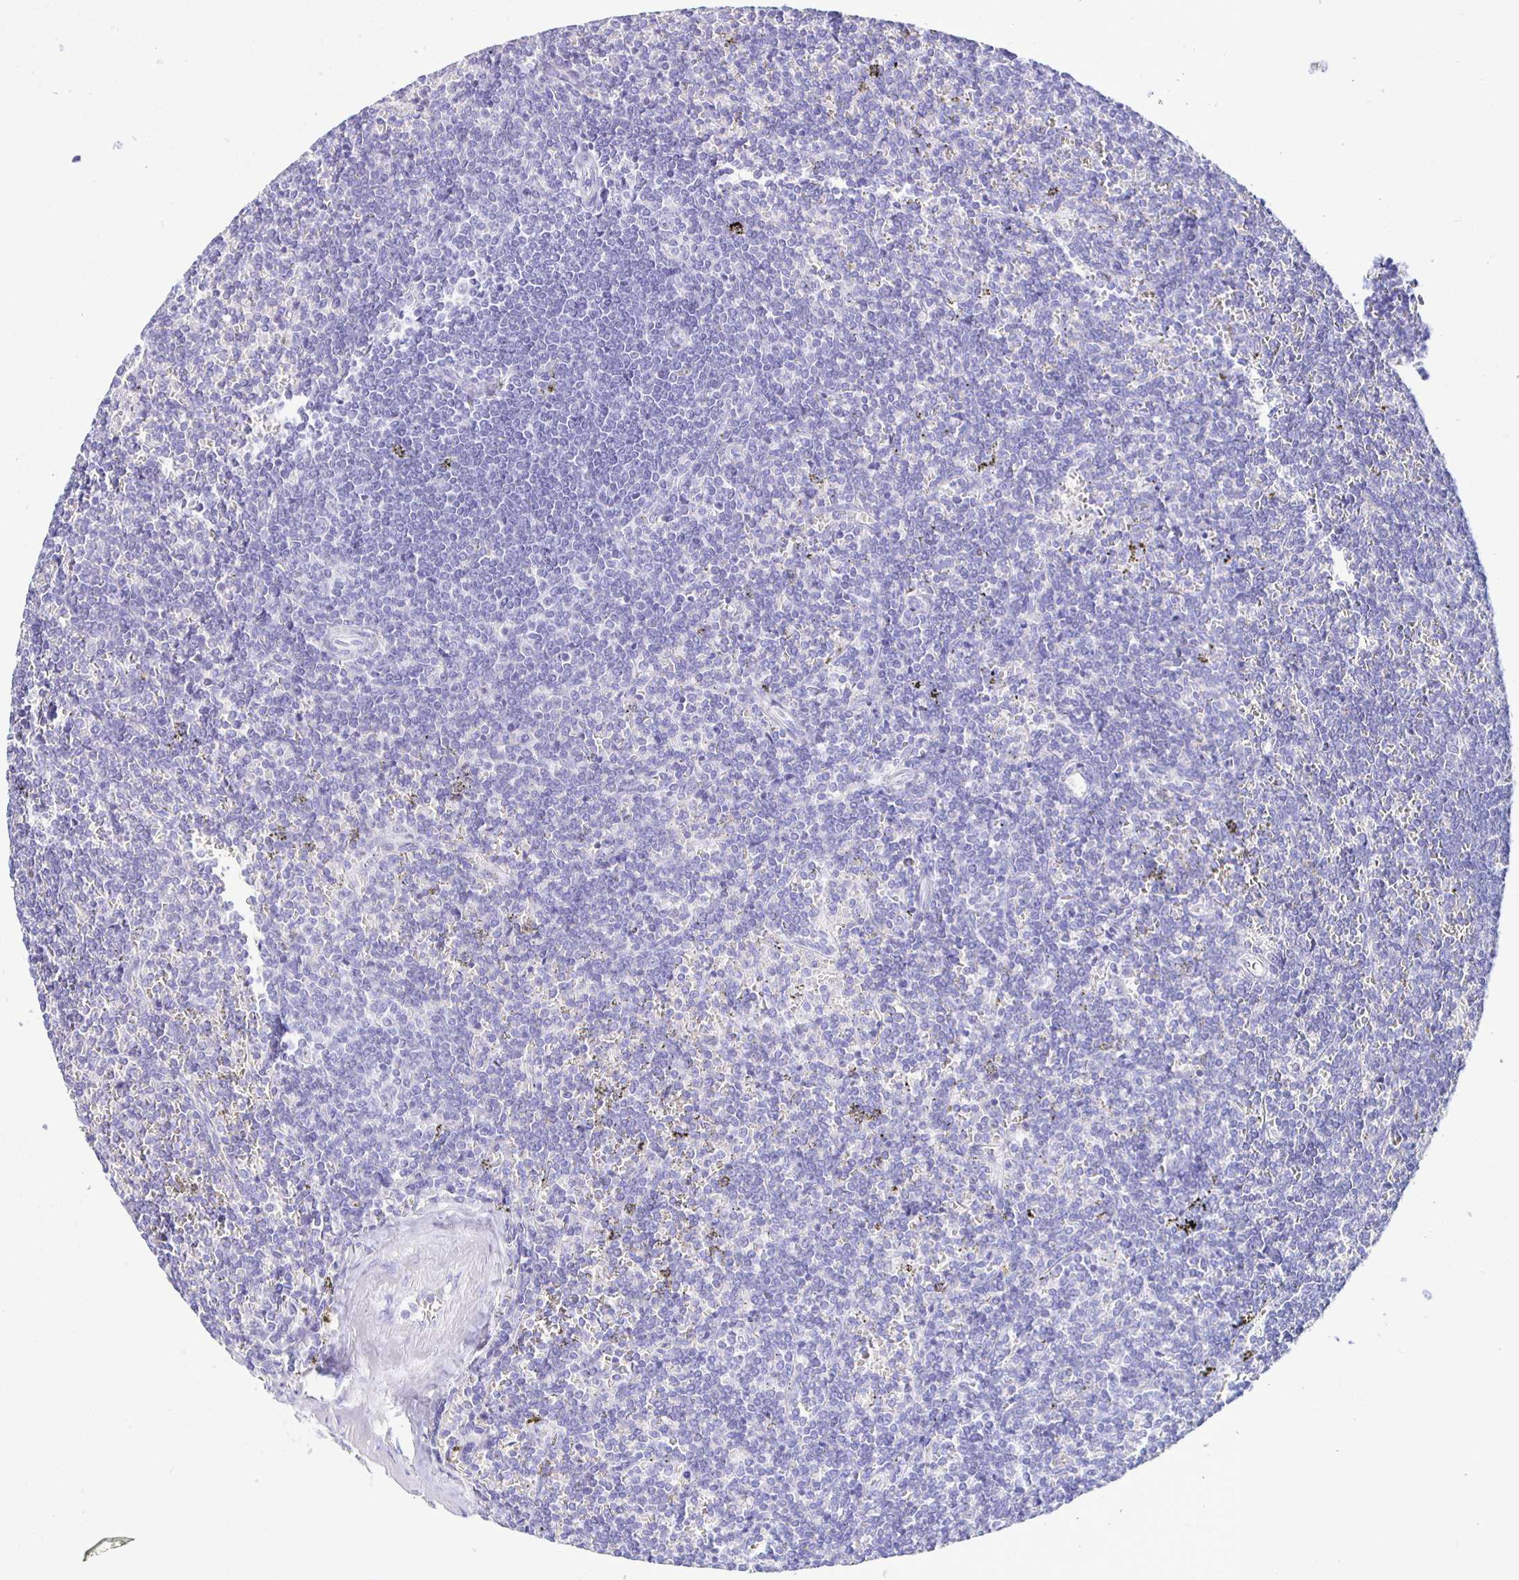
{"staining": {"intensity": "negative", "quantity": "none", "location": "none"}, "tissue": "lymphoma", "cell_type": "Tumor cells", "image_type": "cancer", "snomed": [{"axis": "morphology", "description": "Malignant lymphoma, non-Hodgkin's type, Low grade"}, {"axis": "topography", "description": "Spleen"}], "caption": "DAB (3,3'-diaminobenzidine) immunohistochemical staining of low-grade malignant lymphoma, non-Hodgkin's type displays no significant positivity in tumor cells.", "gene": "UMOD", "patient": {"sex": "male", "age": 78}}